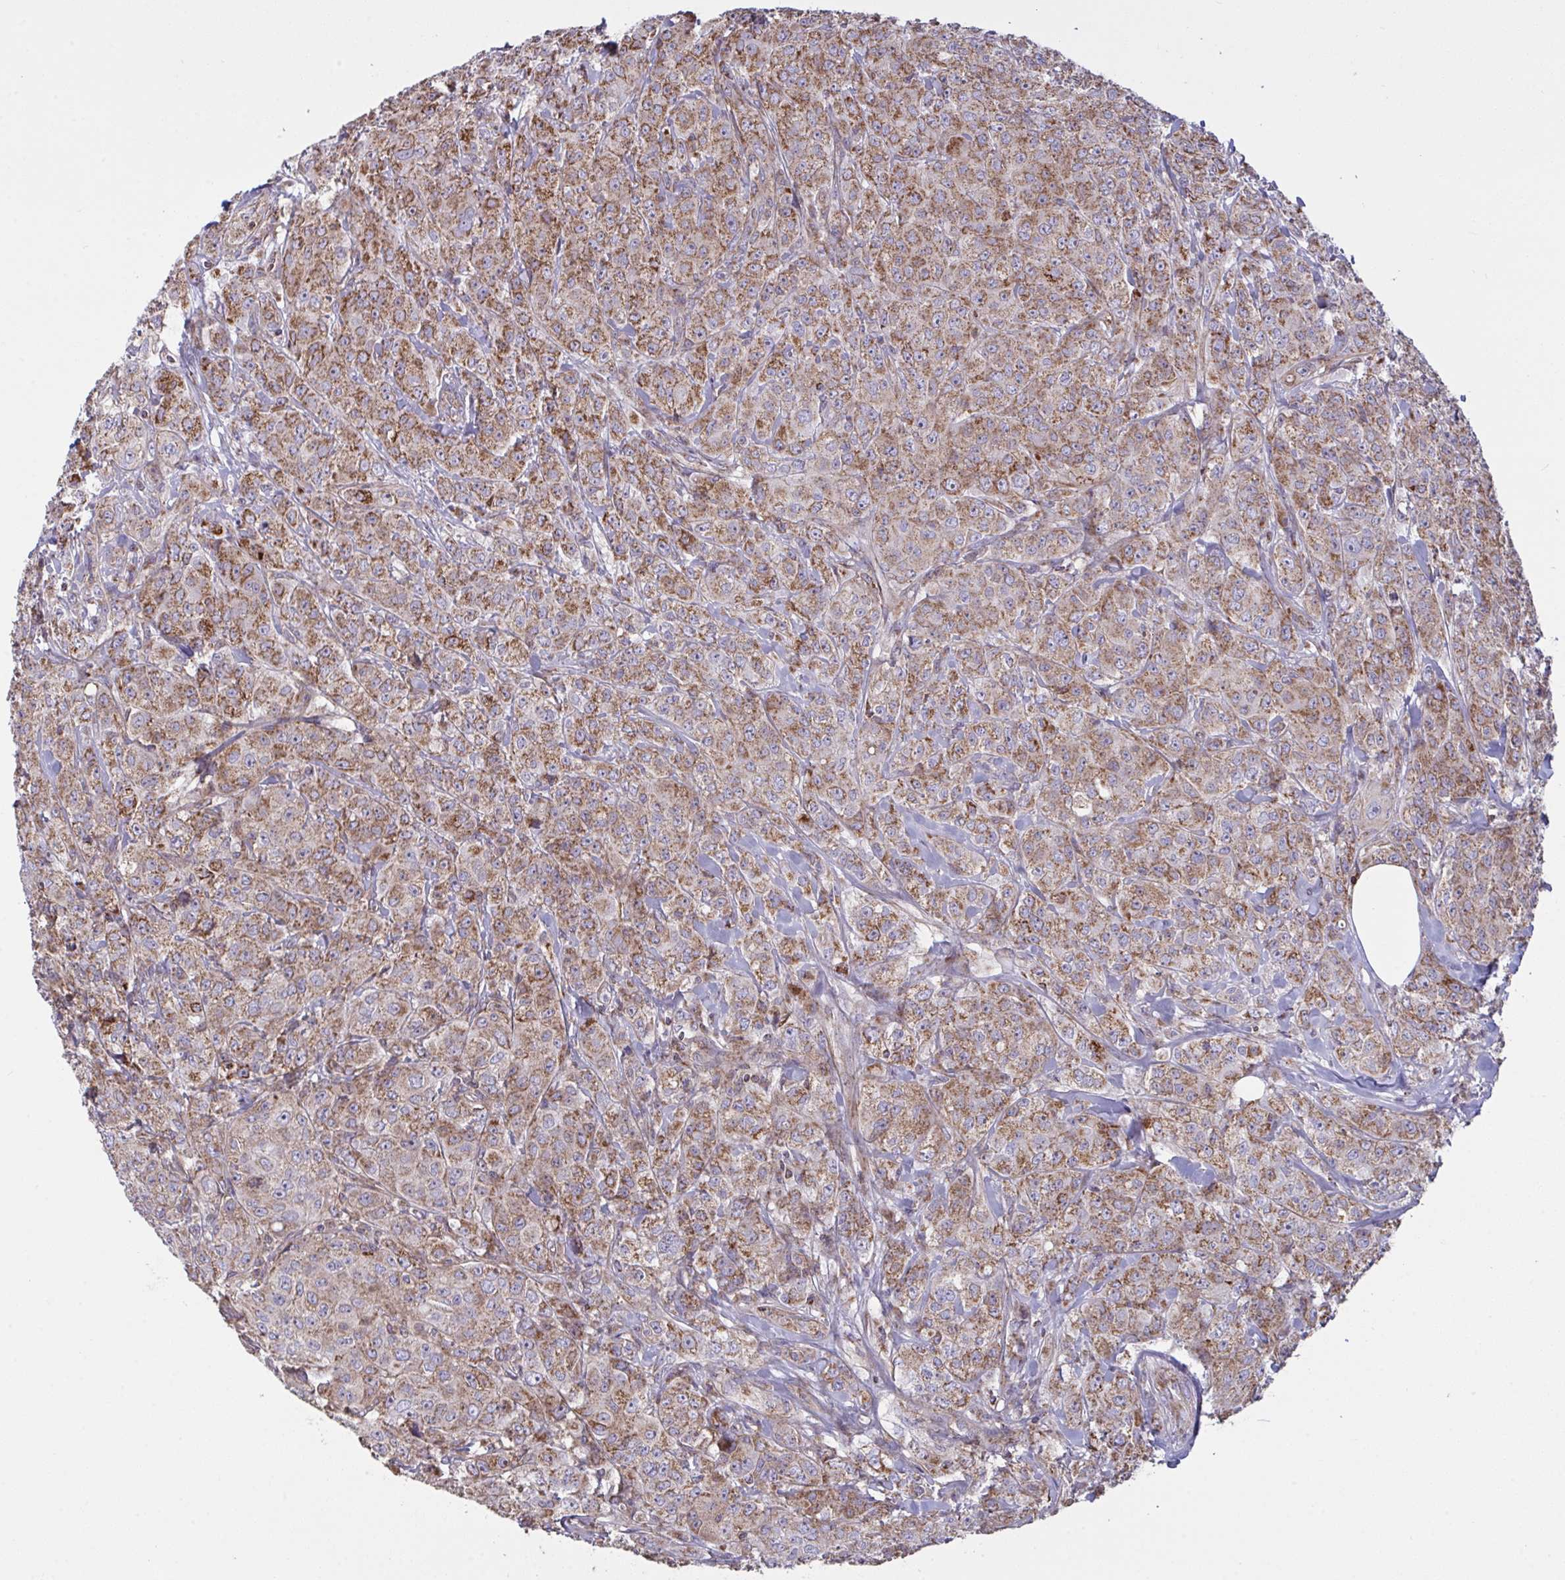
{"staining": {"intensity": "moderate", "quantity": ">75%", "location": "cytoplasmic/membranous"}, "tissue": "breast cancer", "cell_type": "Tumor cells", "image_type": "cancer", "snomed": [{"axis": "morphology", "description": "Normal tissue, NOS"}, {"axis": "morphology", "description": "Duct carcinoma"}, {"axis": "topography", "description": "Breast"}], "caption": "IHC (DAB) staining of human infiltrating ductal carcinoma (breast) reveals moderate cytoplasmic/membranous protein staining in approximately >75% of tumor cells.", "gene": "MICOS10", "patient": {"sex": "female", "age": 43}}